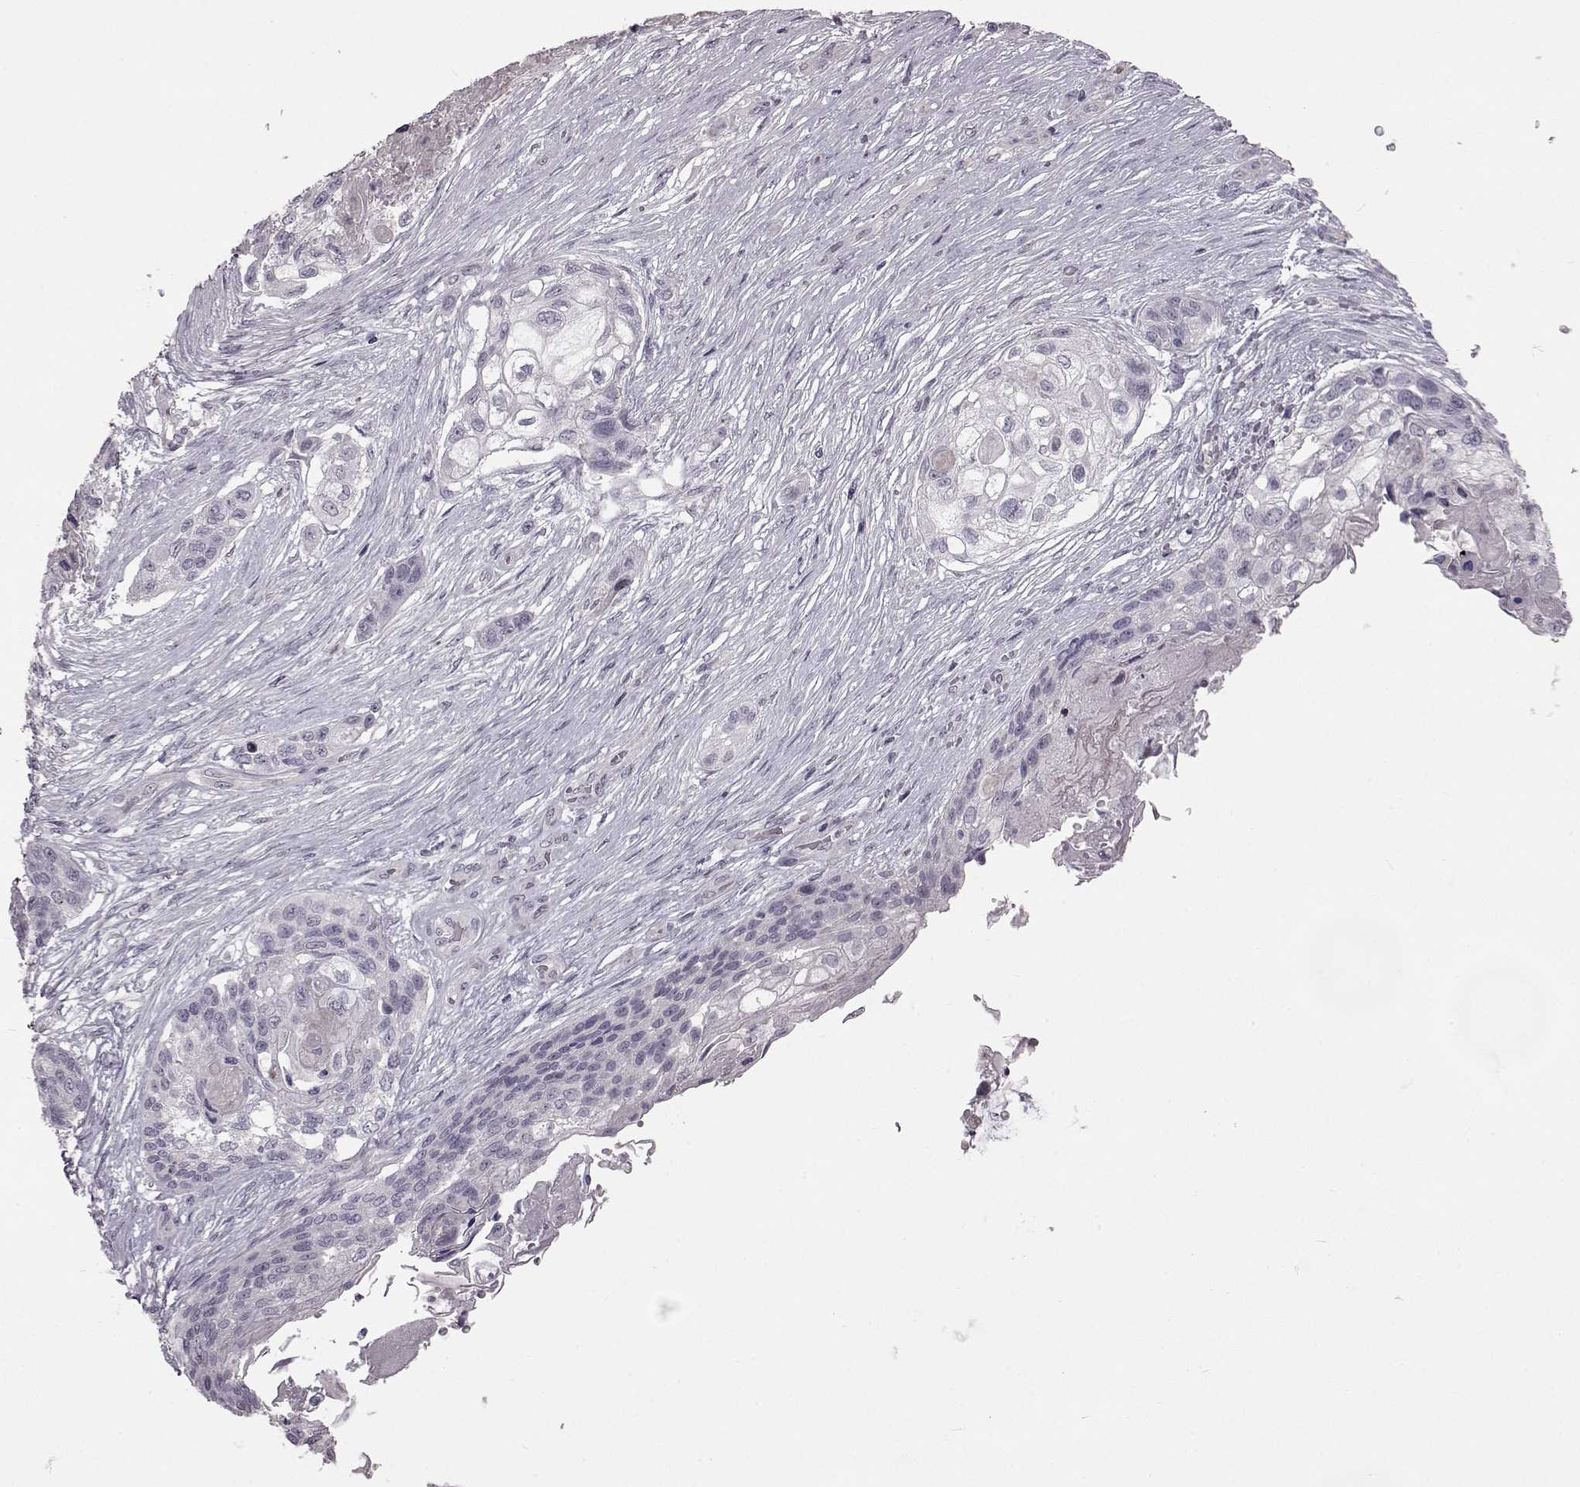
{"staining": {"intensity": "negative", "quantity": "none", "location": "none"}, "tissue": "lung cancer", "cell_type": "Tumor cells", "image_type": "cancer", "snomed": [{"axis": "morphology", "description": "Squamous cell carcinoma, NOS"}, {"axis": "topography", "description": "Lung"}], "caption": "Immunohistochemical staining of lung cancer exhibits no significant staining in tumor cells.", "gene": "GAL", "patient": {"sex": "male", "age": 69}}